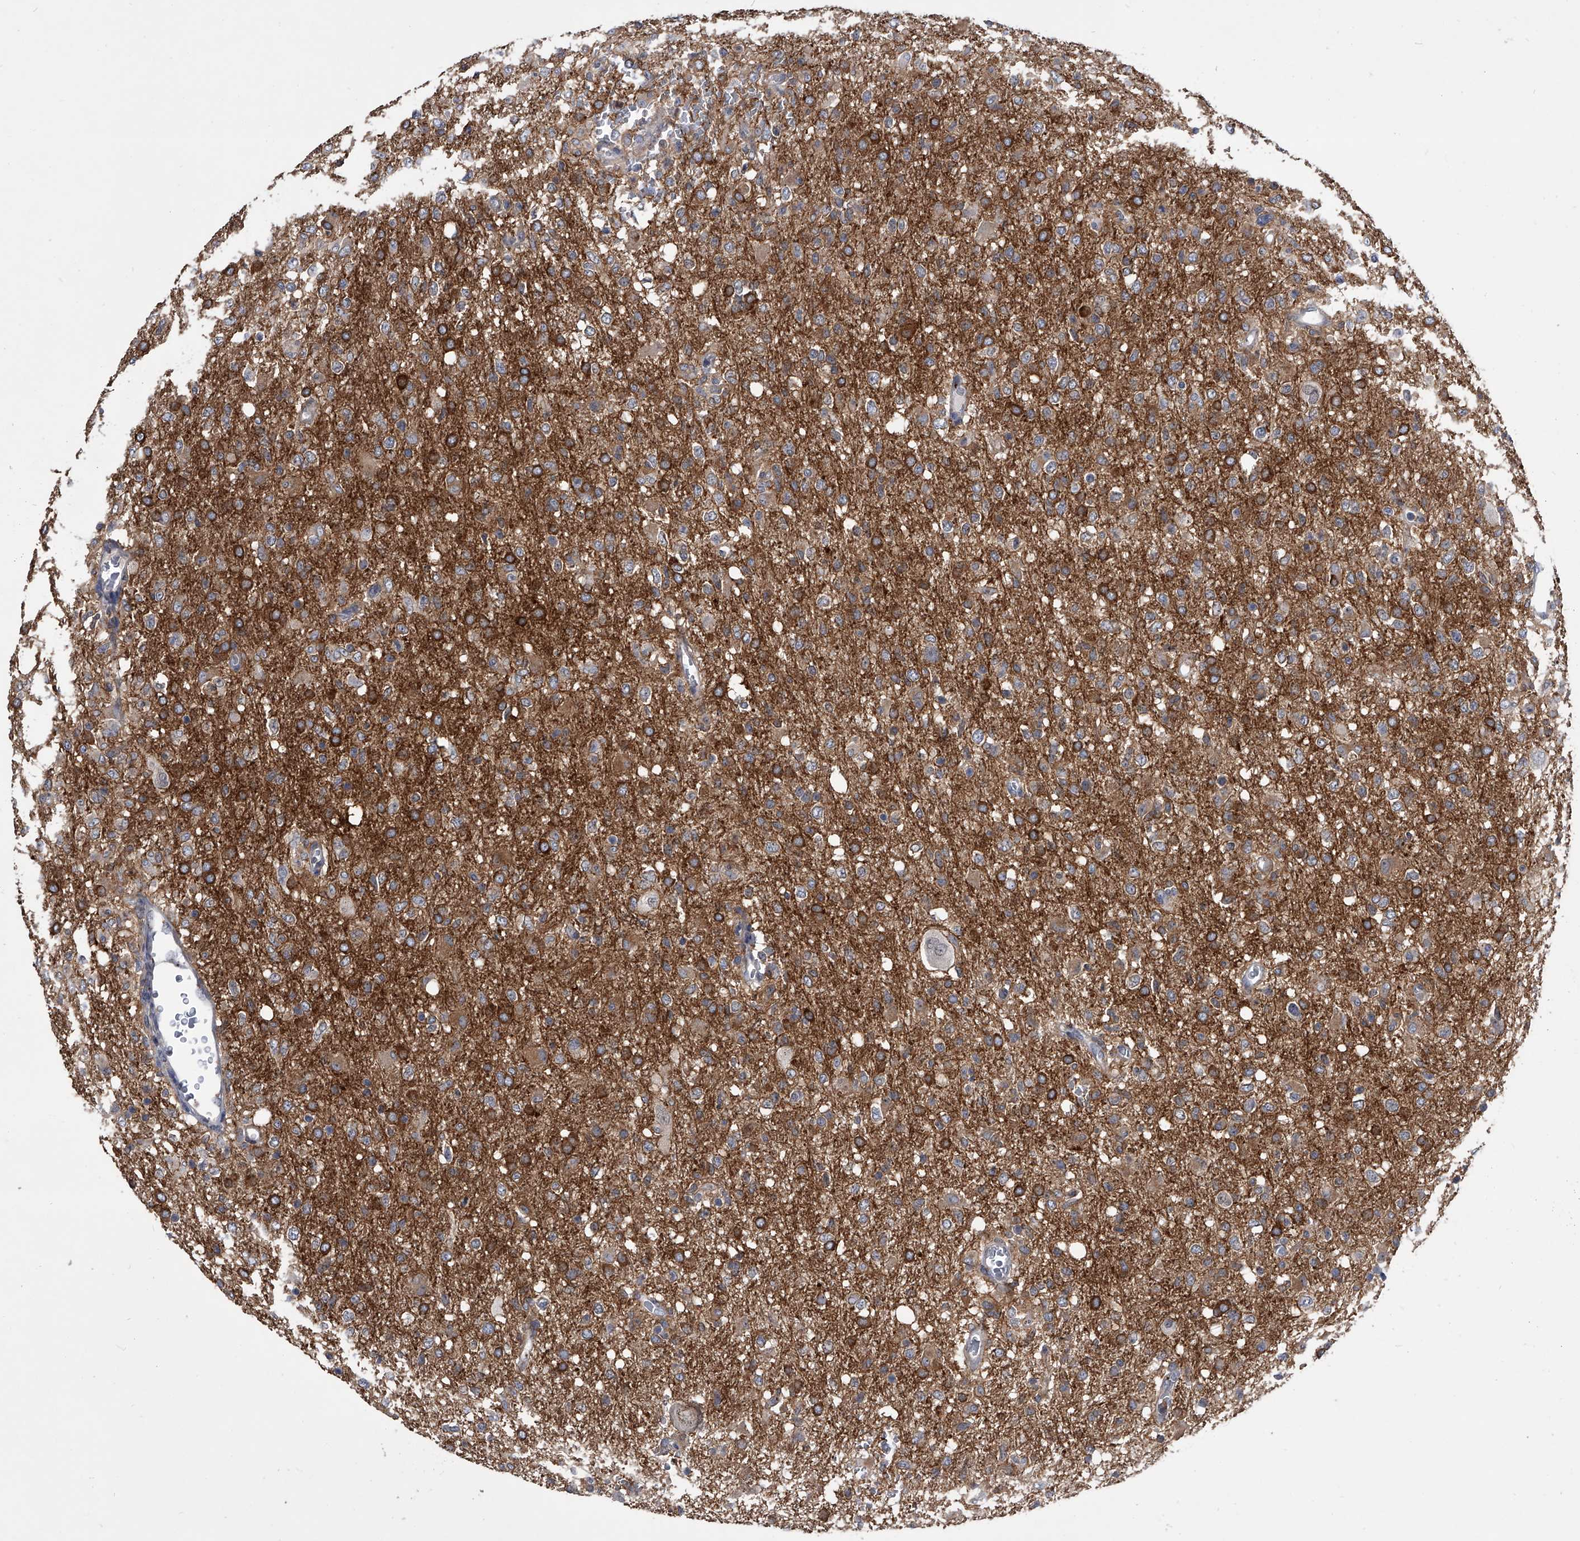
{"staining": {"intensity": "moderate", "quantity": "<25%", "location": "cytoplasmic/membranous"}, "tissue": "glioma", "cell_type": "Tumor cells", "image_type": "cancer", "snomed": [{"axis": "morphology", "description": "Glioma, malignant, High grade"}, {"axis": "topography", "description": "Brain"}], "caption": "The micrograph demonstrates immunohistochemical staining of malignant glioma (high-grade). There is moderate cytoplasmic/membranous staining is identified in approximately <25% of tumor cells. (DAB (3,3'-diaminobenzidine) IHC with brightfield microscopy, high magnification).", "gene": "MAP4K3", "patient": {"sex": "female", "age": 57}}